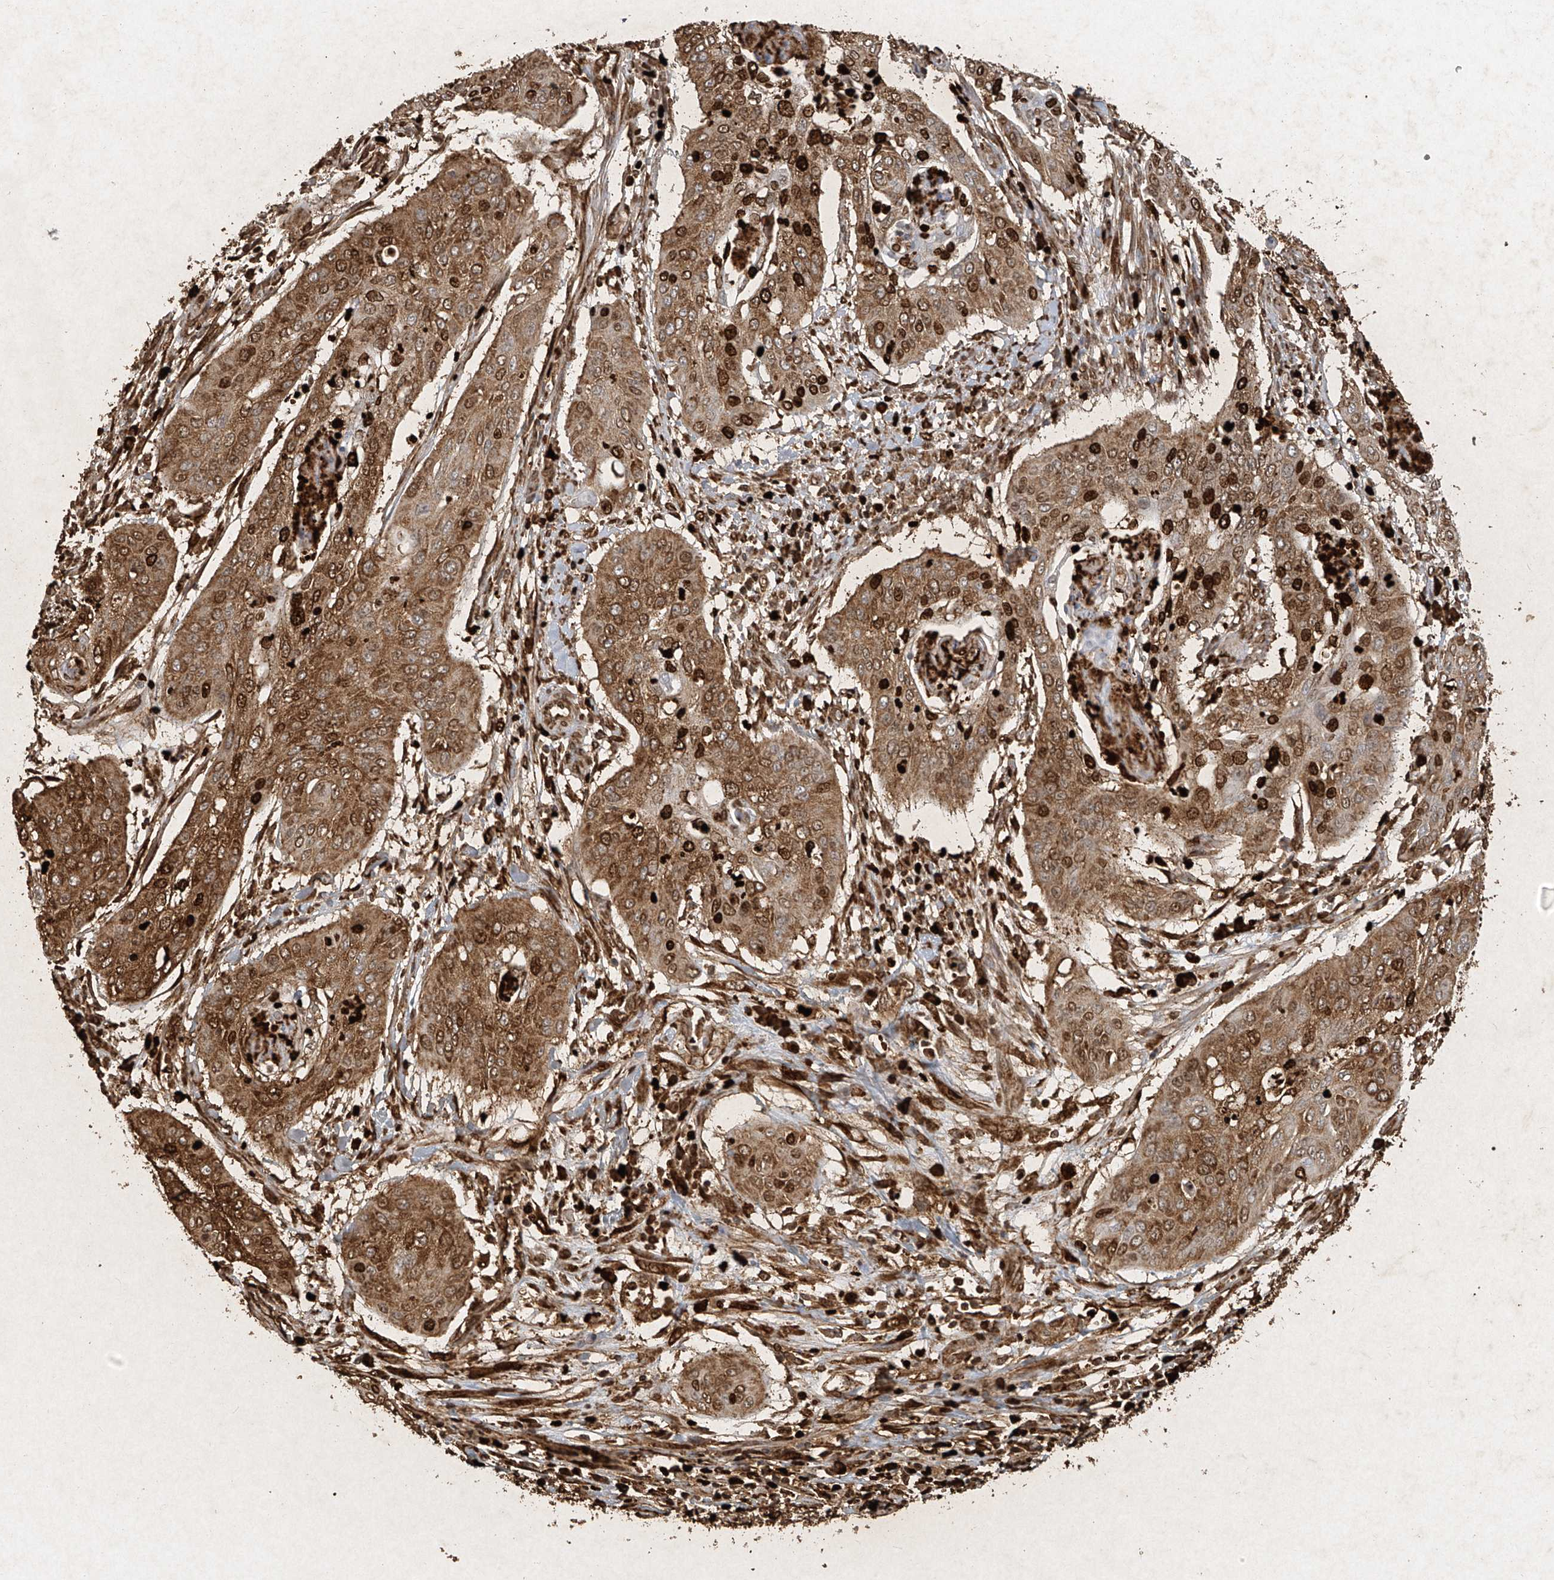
{"staining": {"intensity": "moderate", "quantity": ">75%", "location": "cytoplasmic/membranous,nuclear"}, "tissue": "cervical cancer", "cell_type": "Tumor cells", "image_type": "cancer", "snomed": [{"axis": "morphology", "description": "Squamous cell carcinoma, NOS"}, {"axis": "topography", "description": "Cervix"}], "caption": "Moderate cytoplasmic/membranous and nuclear protein staining is seen in approximately >75% of tumor cells in cervical squamous cell carcinoma.", "gene": "ATRIP", "patient": {"sex": "female", "age": 39}}